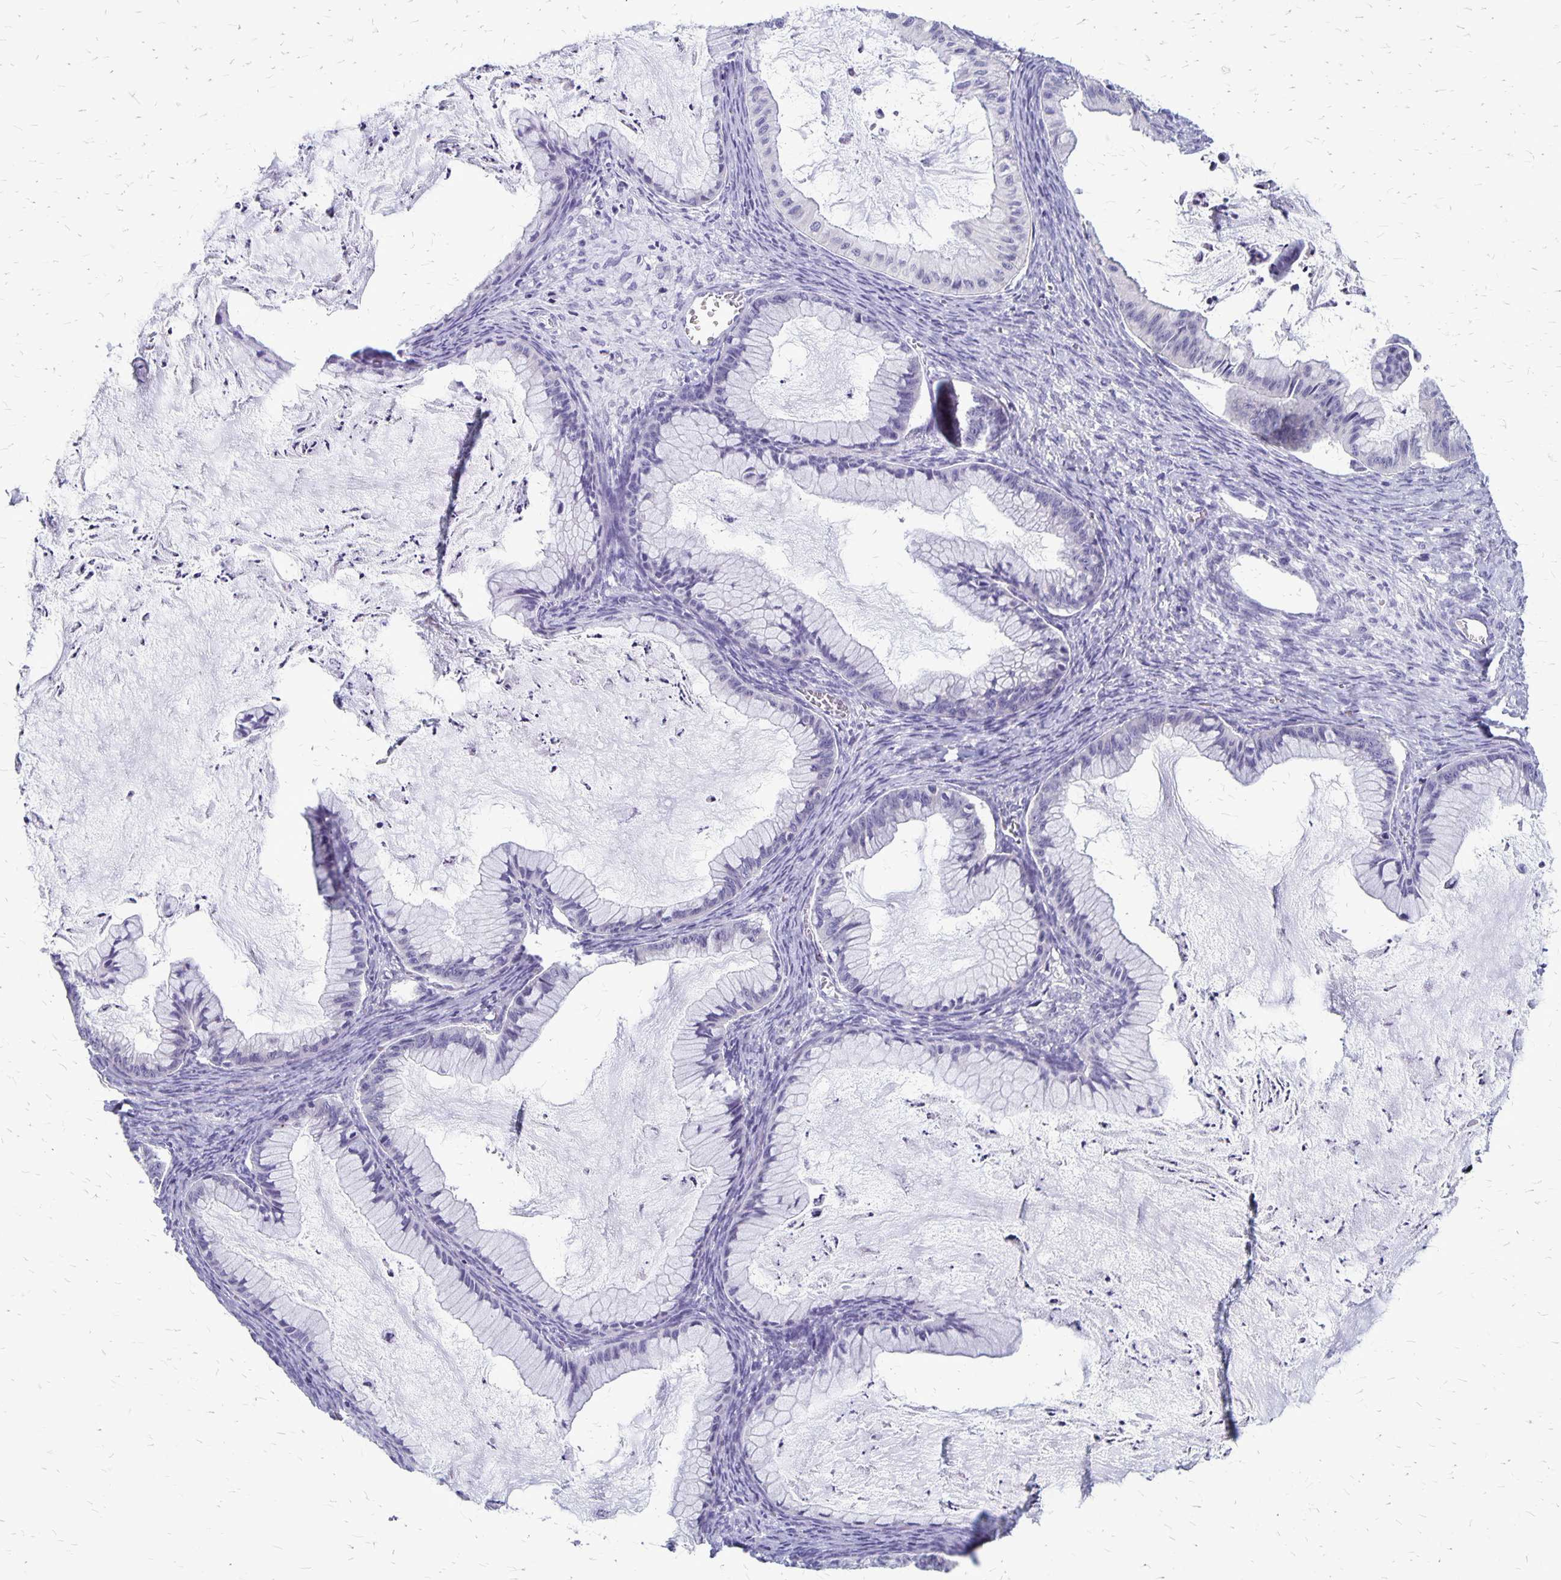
{"staining": {"intensity": "negative", "quantity": "none", "location": "none"}, "tissue": "ovarian cancer", "cell_type": "Tumor cells", "image_type": "cancer", "snomed": [{"axis": "morphology", "description": "Cystadenocarcinoma, mucinous, NOS"}, {"axis": "topography", "description": "Ovary"}], "caption": "Ovarian mucinous cystadenocarcinoma was stained to show a protein in brown. There is no significant positivity in tumor cells.", "gene": "PLXNB3", "patient": {"sex": "female", "age": 72}}